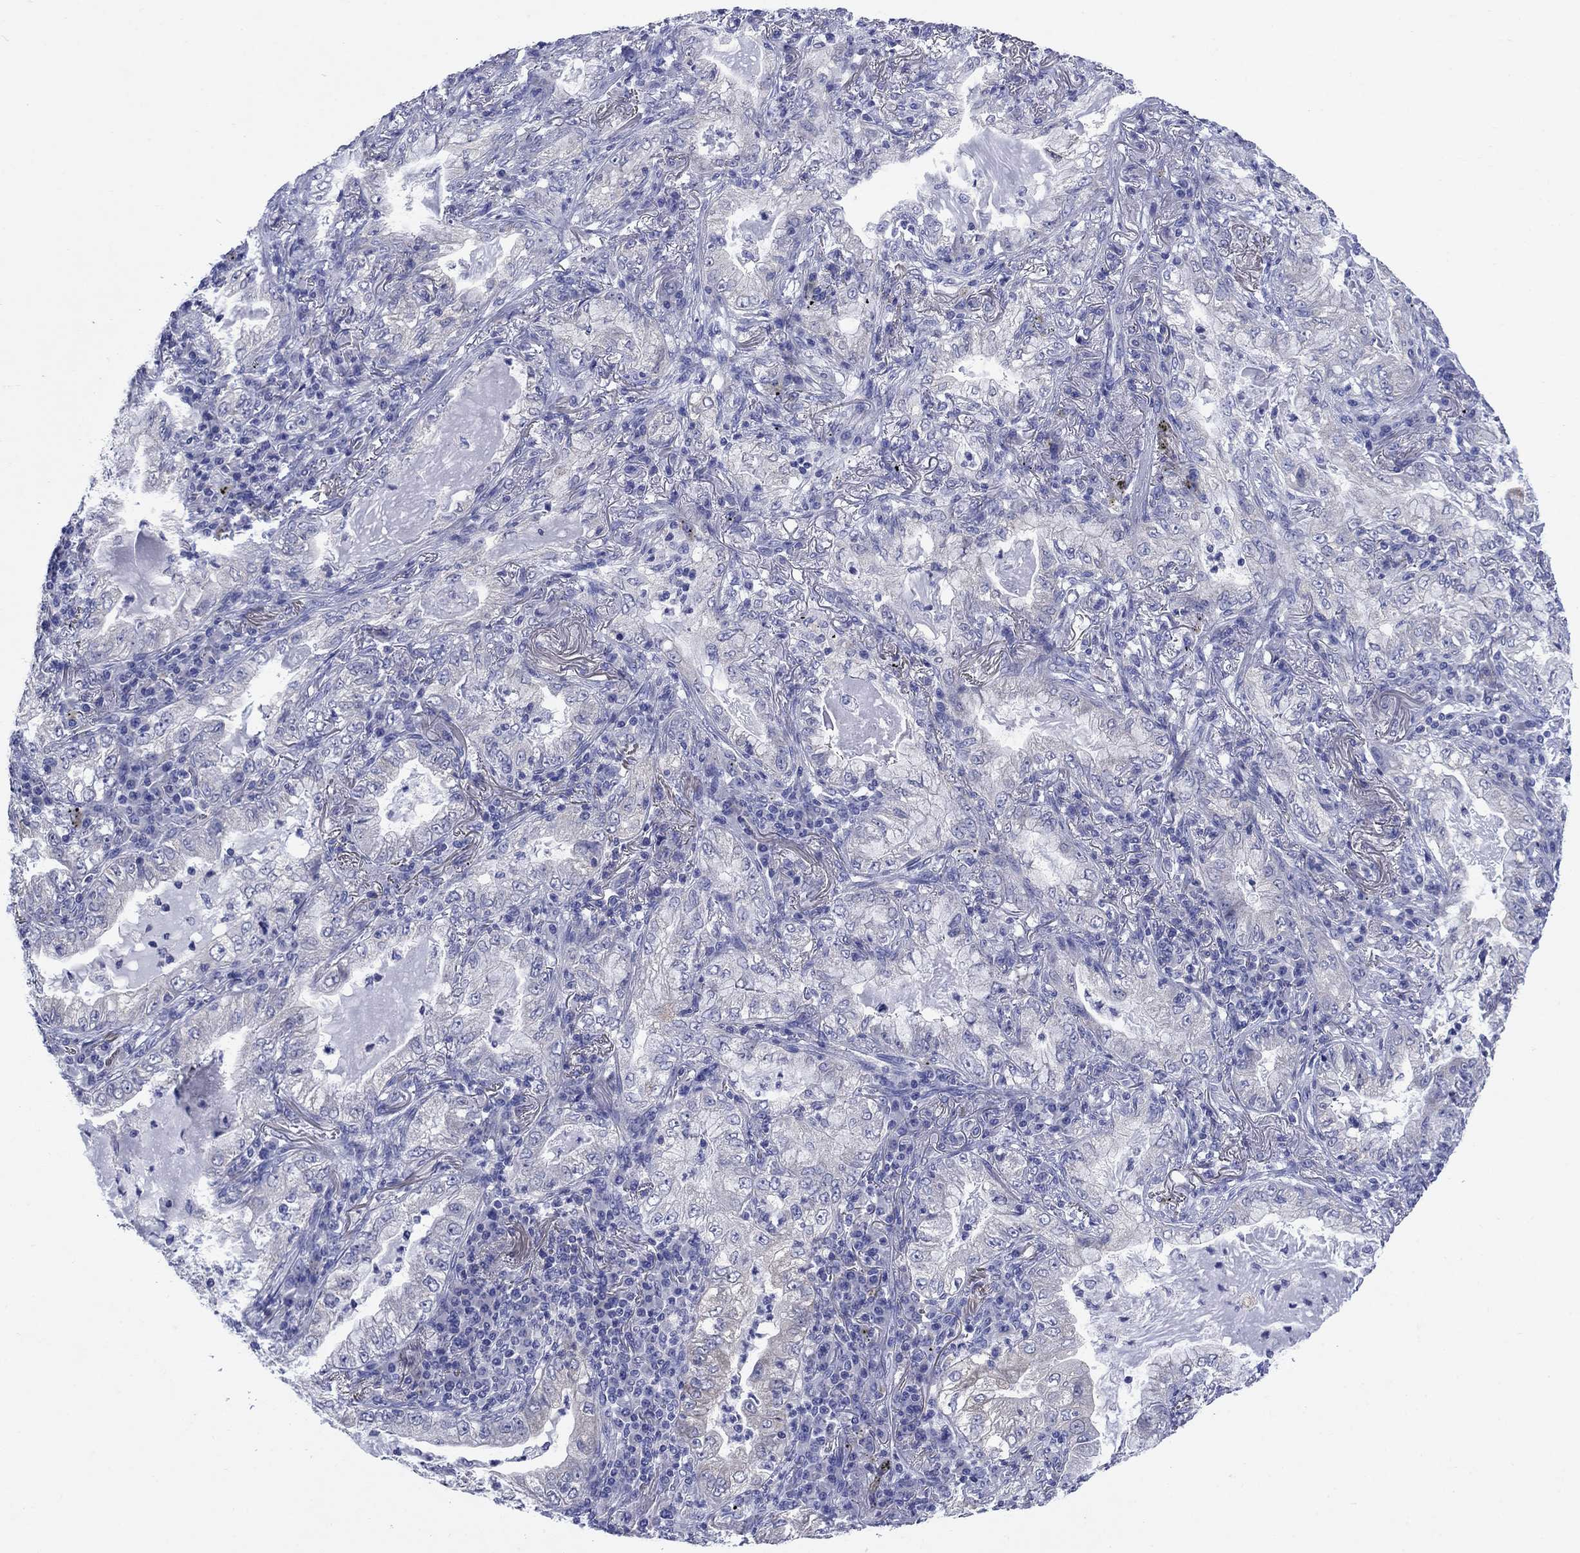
{"staining": {"intensity": "negative", "quantity": "none", "location": "none"}, "tissue": "lung cancer", "cell_type": "Tumor cells", "image_type": "cancer", "snomed": [{"axis": "morphology", "description": "Adenocarcinoma, NOS"}, {"axis": "topography", "description": "Lung"}], "caption": "High power microscopy image of an immunohistochemistry (IHC) micrograph of lung cancer, revealing no significant staining in tumor cells.", "gene": "SULT2B1", "patient": {"sex": "female", "age": 73}}